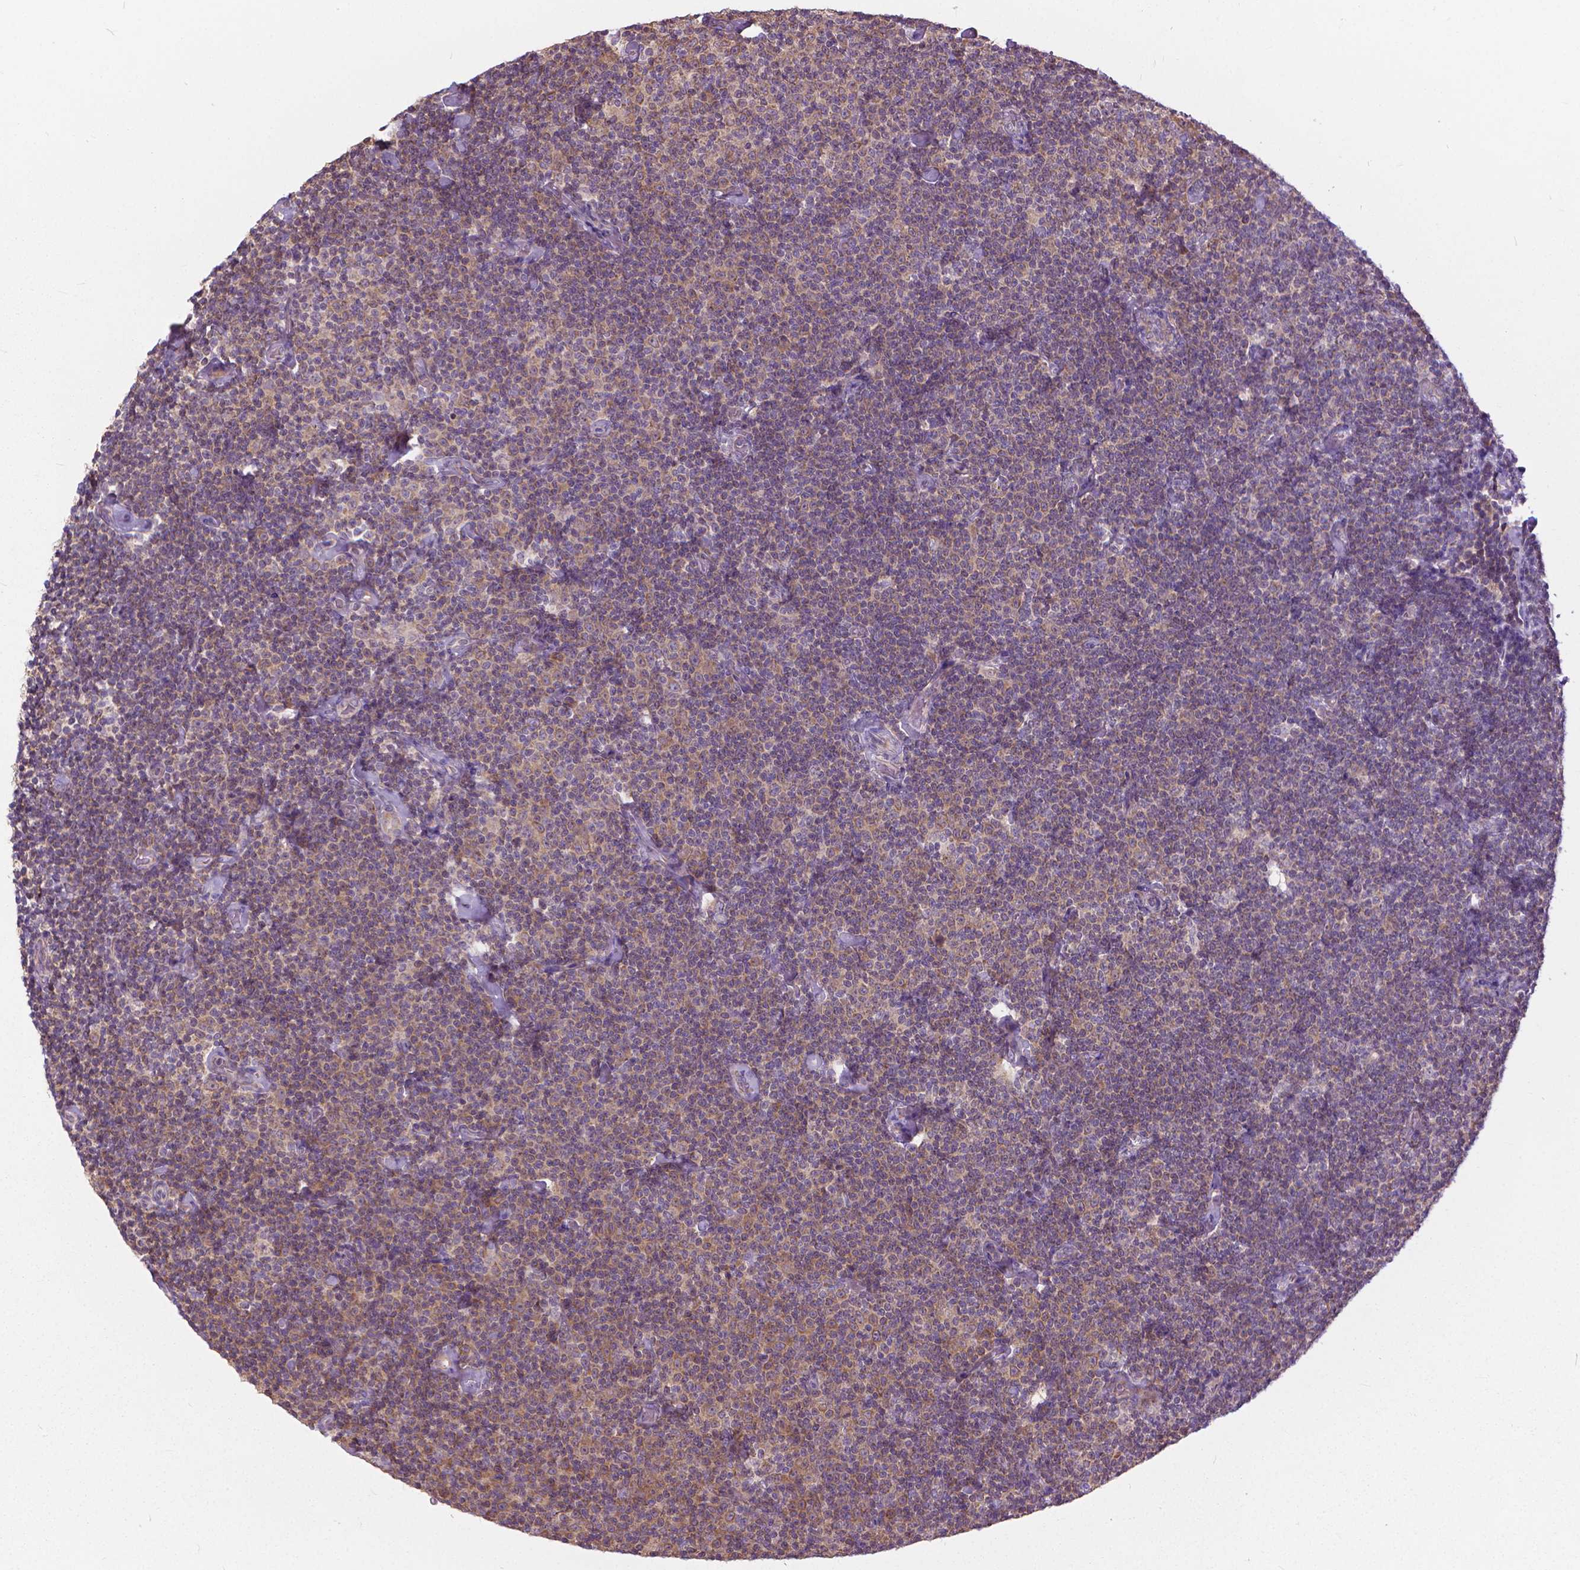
{"staining": {"intensity": "weak", "quantity": "<25%", "location": "cytoplasmic/membranous"}, "tissue": "lymphoma", "cell_type": "Tumor cells", "image_type": "cancer", "snomed": [{"axis": "morphology", "description": "Malignant lymphoma, non-Hodgkin's type, Low grade"}, {"axis": "topography", "description": "Lymph node"}], "caption": "Immunohistochemical staining of lymphoma exhibits no significant positivity in tumor cells. (Stains: DAB (3,3'-diaminobenzidine) immunohistochemistry (IHC) with hematoxylin counter stain, Microscopy: brightfield microscopy at high magnification).", "gene": "NUDT1", "patient": {"sex": "male", "age": 81}}